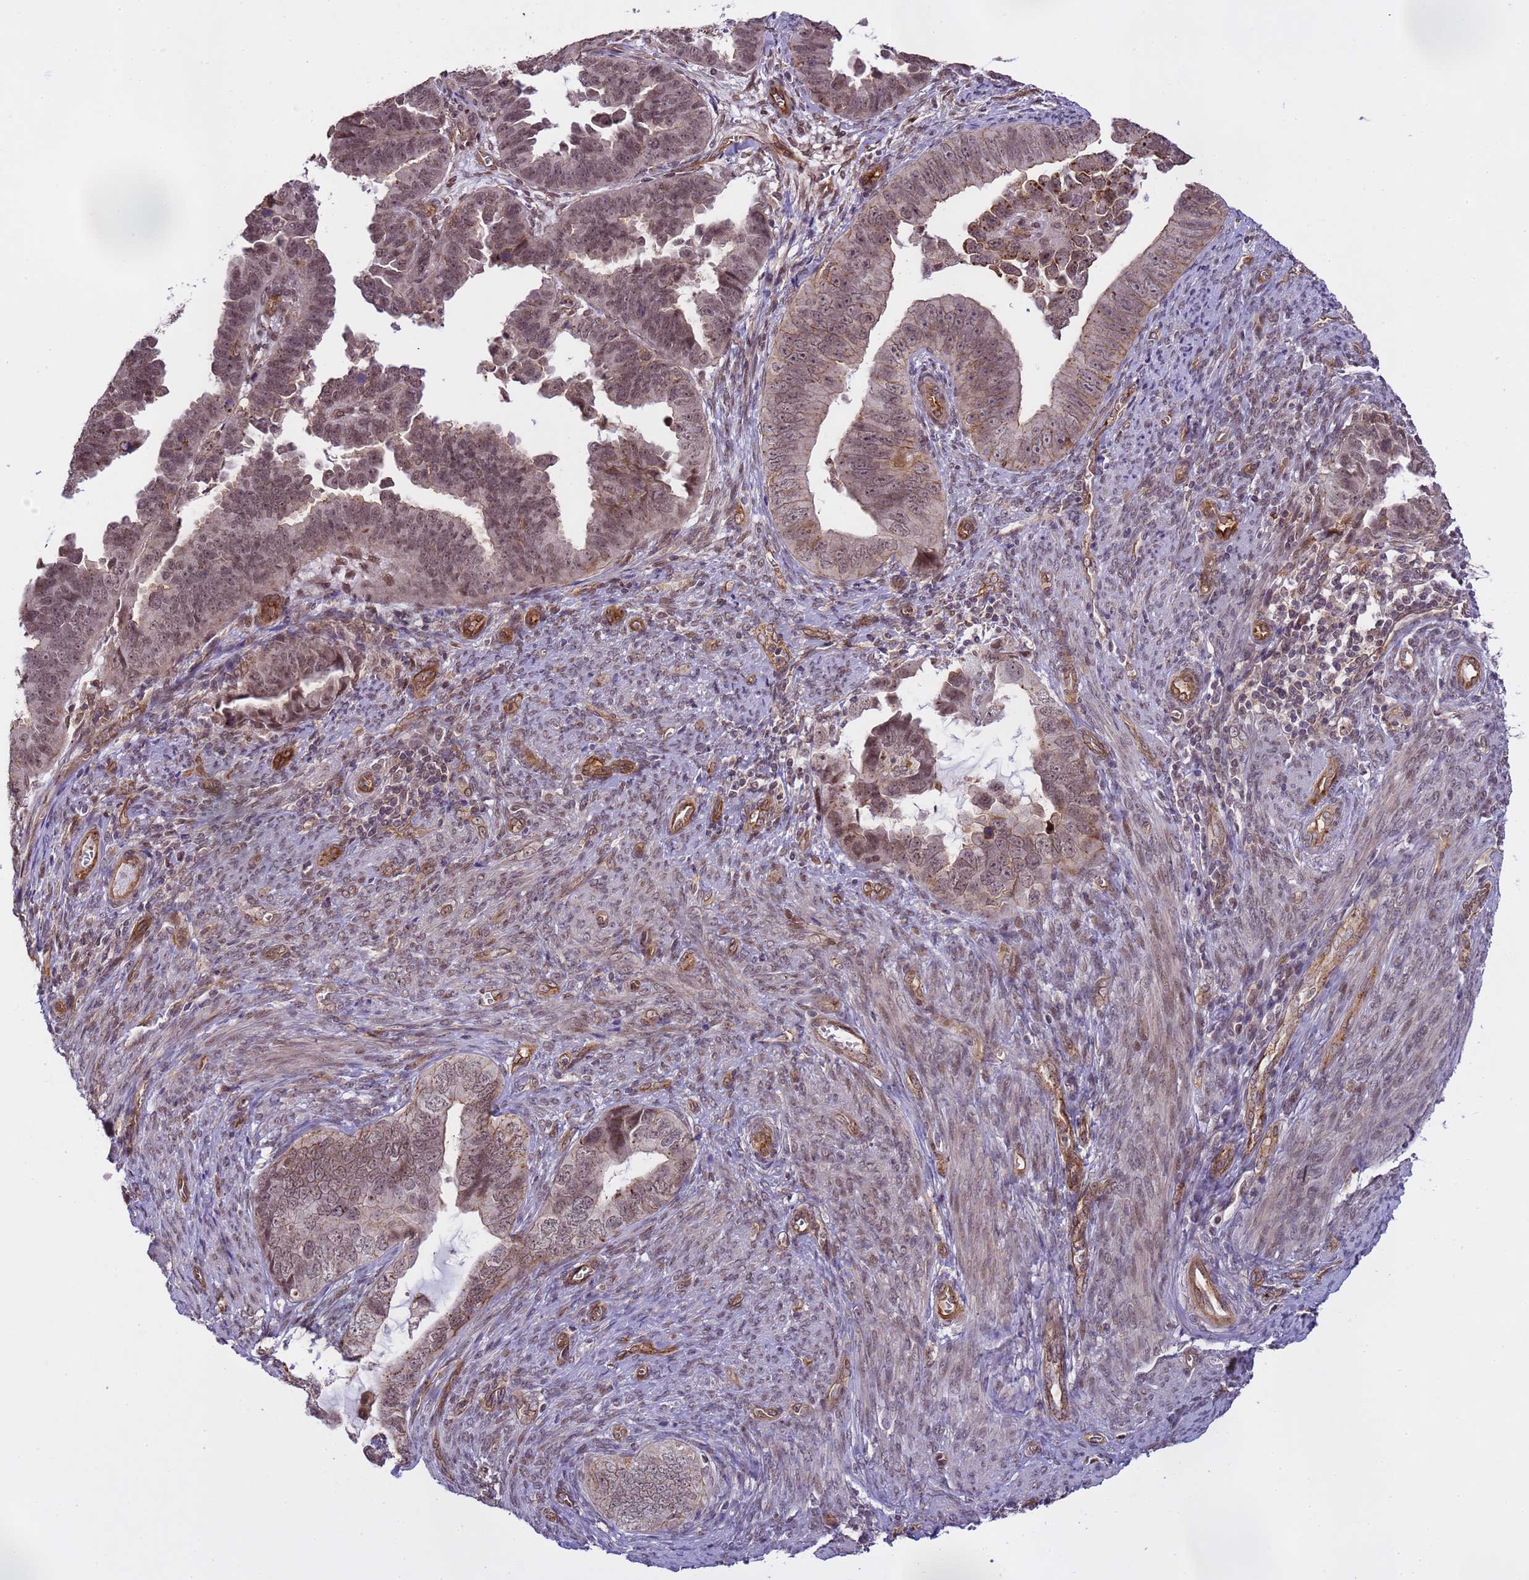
{"staining": {"intensity": "weak", "quantity": ">75%", "location": "nuclear"}, "tissue": "endometrial cancer", "cell_type": "Tumor cells", "image_type": "cancer", "snomed": [{"axis": "morphology", "description": "Adenocarcinoma, NOS"}, {"axis": "topography", "description": "Endometrium"}], "caption": "Immunohistochemistry (IHC) staining of endometrial cancer, which shows low levels of weak nuclear staining in about >75% of tumor cells indicating weak nuclear protein expression. The staining was performed using DAB (3,3'-diaminobenzidine) (brown) for protein detection and nuclei were counterstained in hematoxylin (blue).", "gene": "EMC2", "patient": {"sex": "female", "age": 75}}